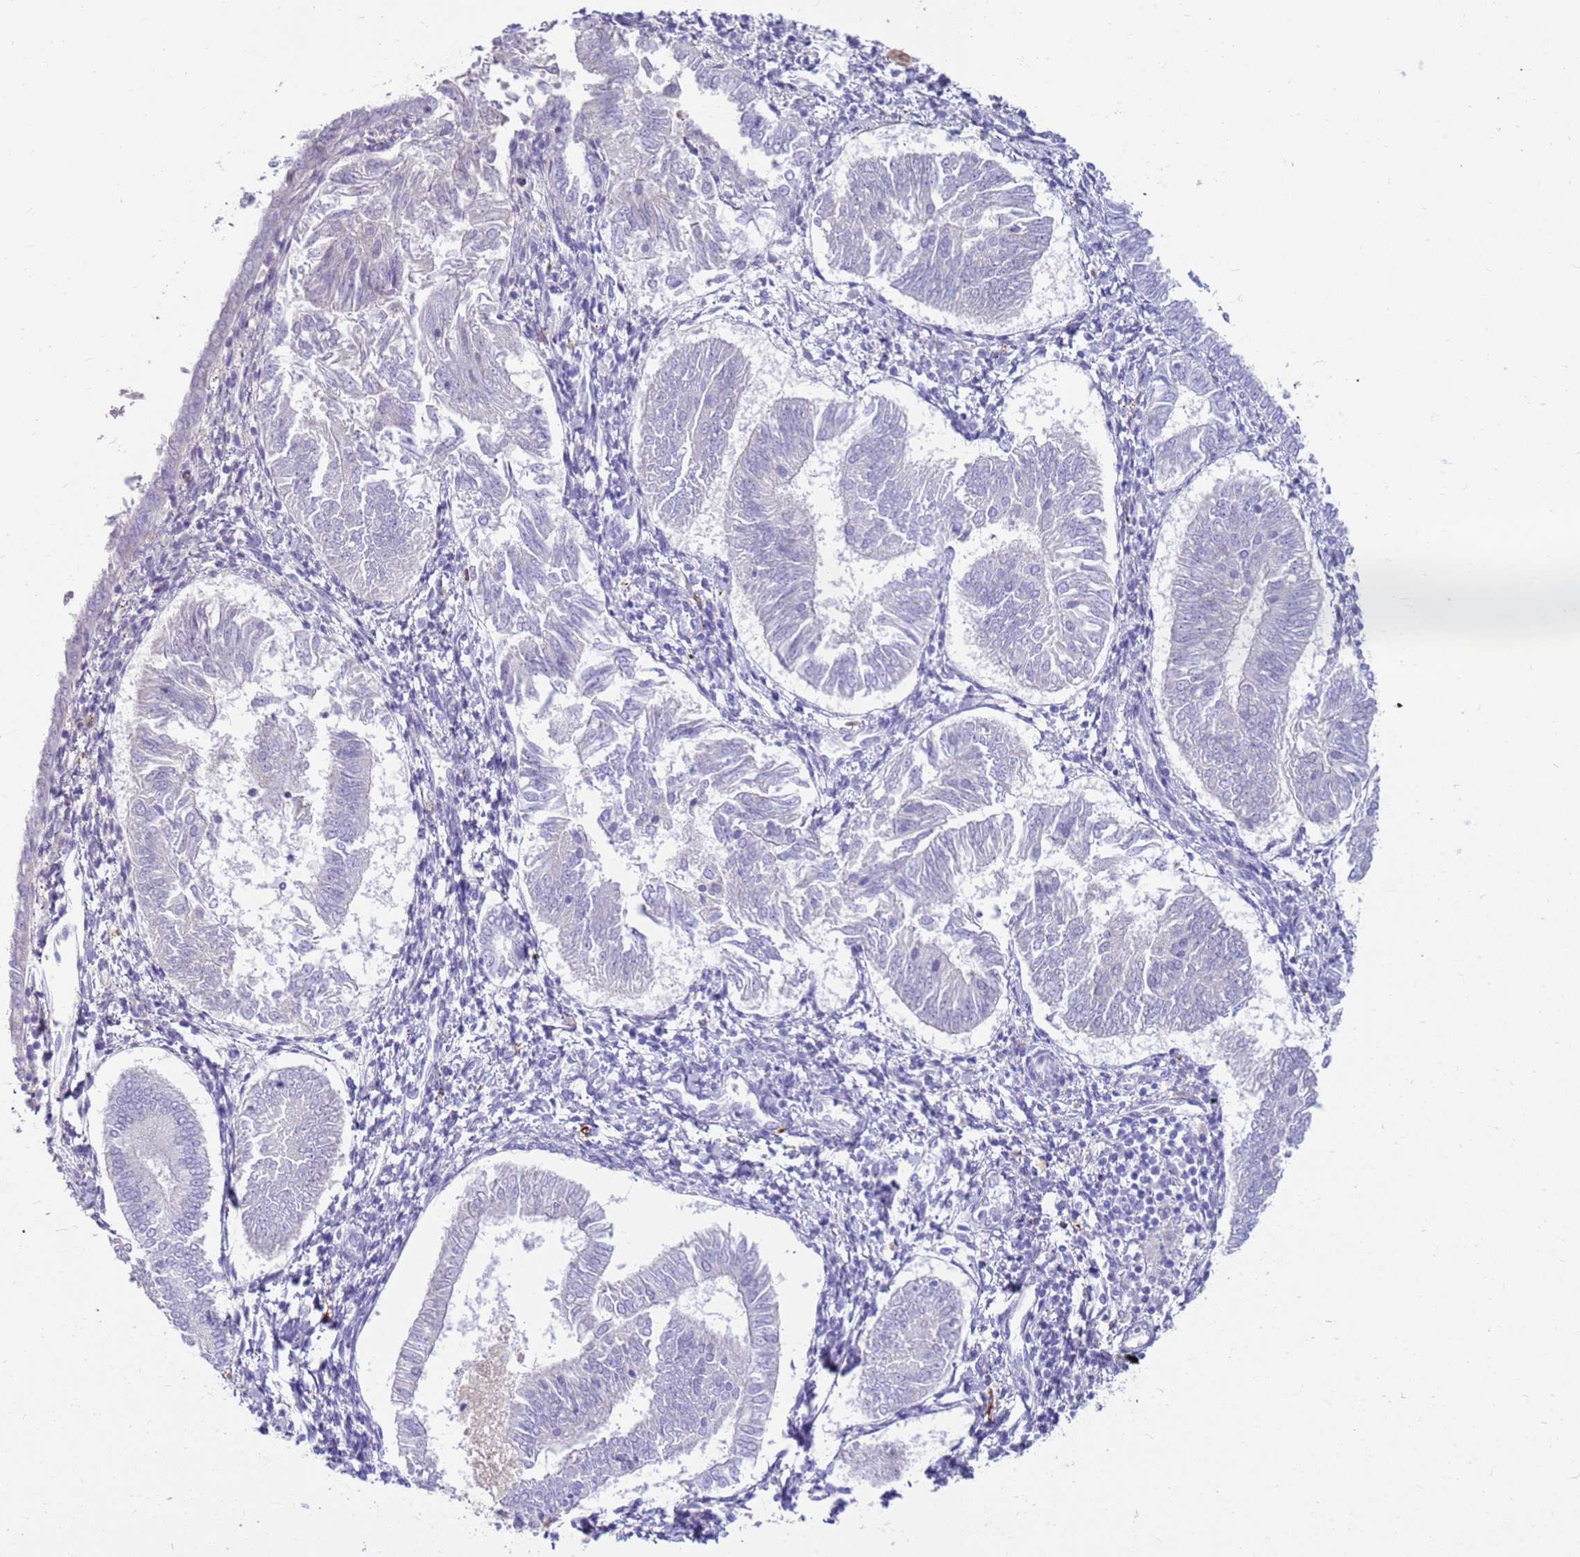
{"staining": {"intensity": "negative", "quantity": "none", "location": "none"}, "tissue": "endometrial cancer", "cell_type": "Tumor cells", "image_type": "cancer", "snomed": [{"axis": "morphology", "description": "Adenocarcinoma, NOS"}, {"axis": "topography", "description": "Endometrium"}], "caption": "A photomicrograph of endometrial cancer (adenocarcinoma) stained for a protein shows no brown staining in tumor cells.", "gene": "EVPLL", "patient": {"sex": "female", "age": 58}}